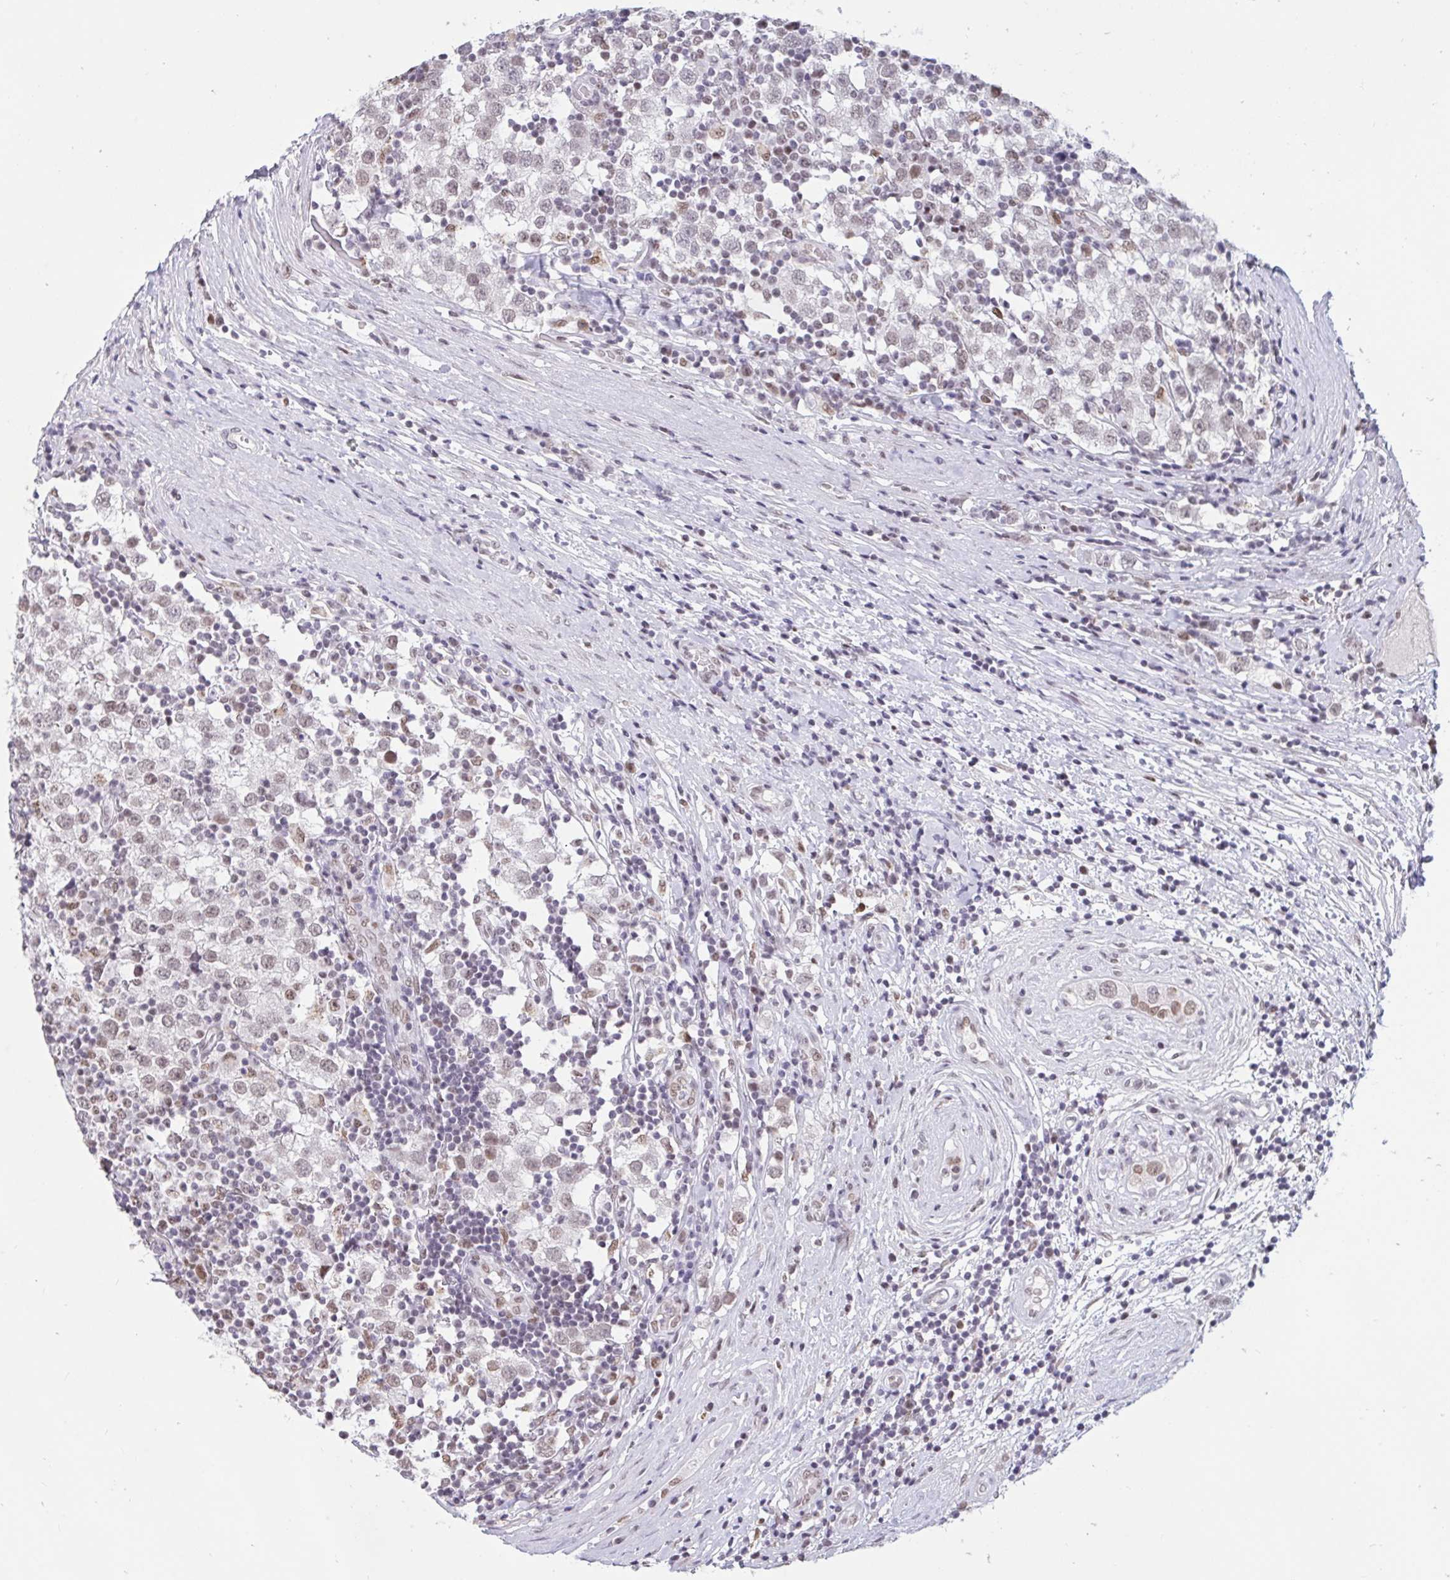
{"staining": {"intensity": "moderate", "quantity": "25%-75%", "location": "nuclear"}, "tissue": "testis cancer", "cell_type": "Tumor cells", "image_type": "cancer", "snomed": [{"axis": "morphology", "description": "Seminoma, NOS"}, {"axis": "topography", "description": "Testis"}], "caption": "Brown immunohistochemical staining in human testis cancer reveals moderate nuclear staining in about 25%-75% of tumor cells. The staining was performed using DAB (3,3'-diaminobenzidine), with brown indicating positive protein expression. Nuclei are stained blue with hematoxylin.", "gene": "CBFA2T2", "patient": {"sex": "male", "age": 34}}